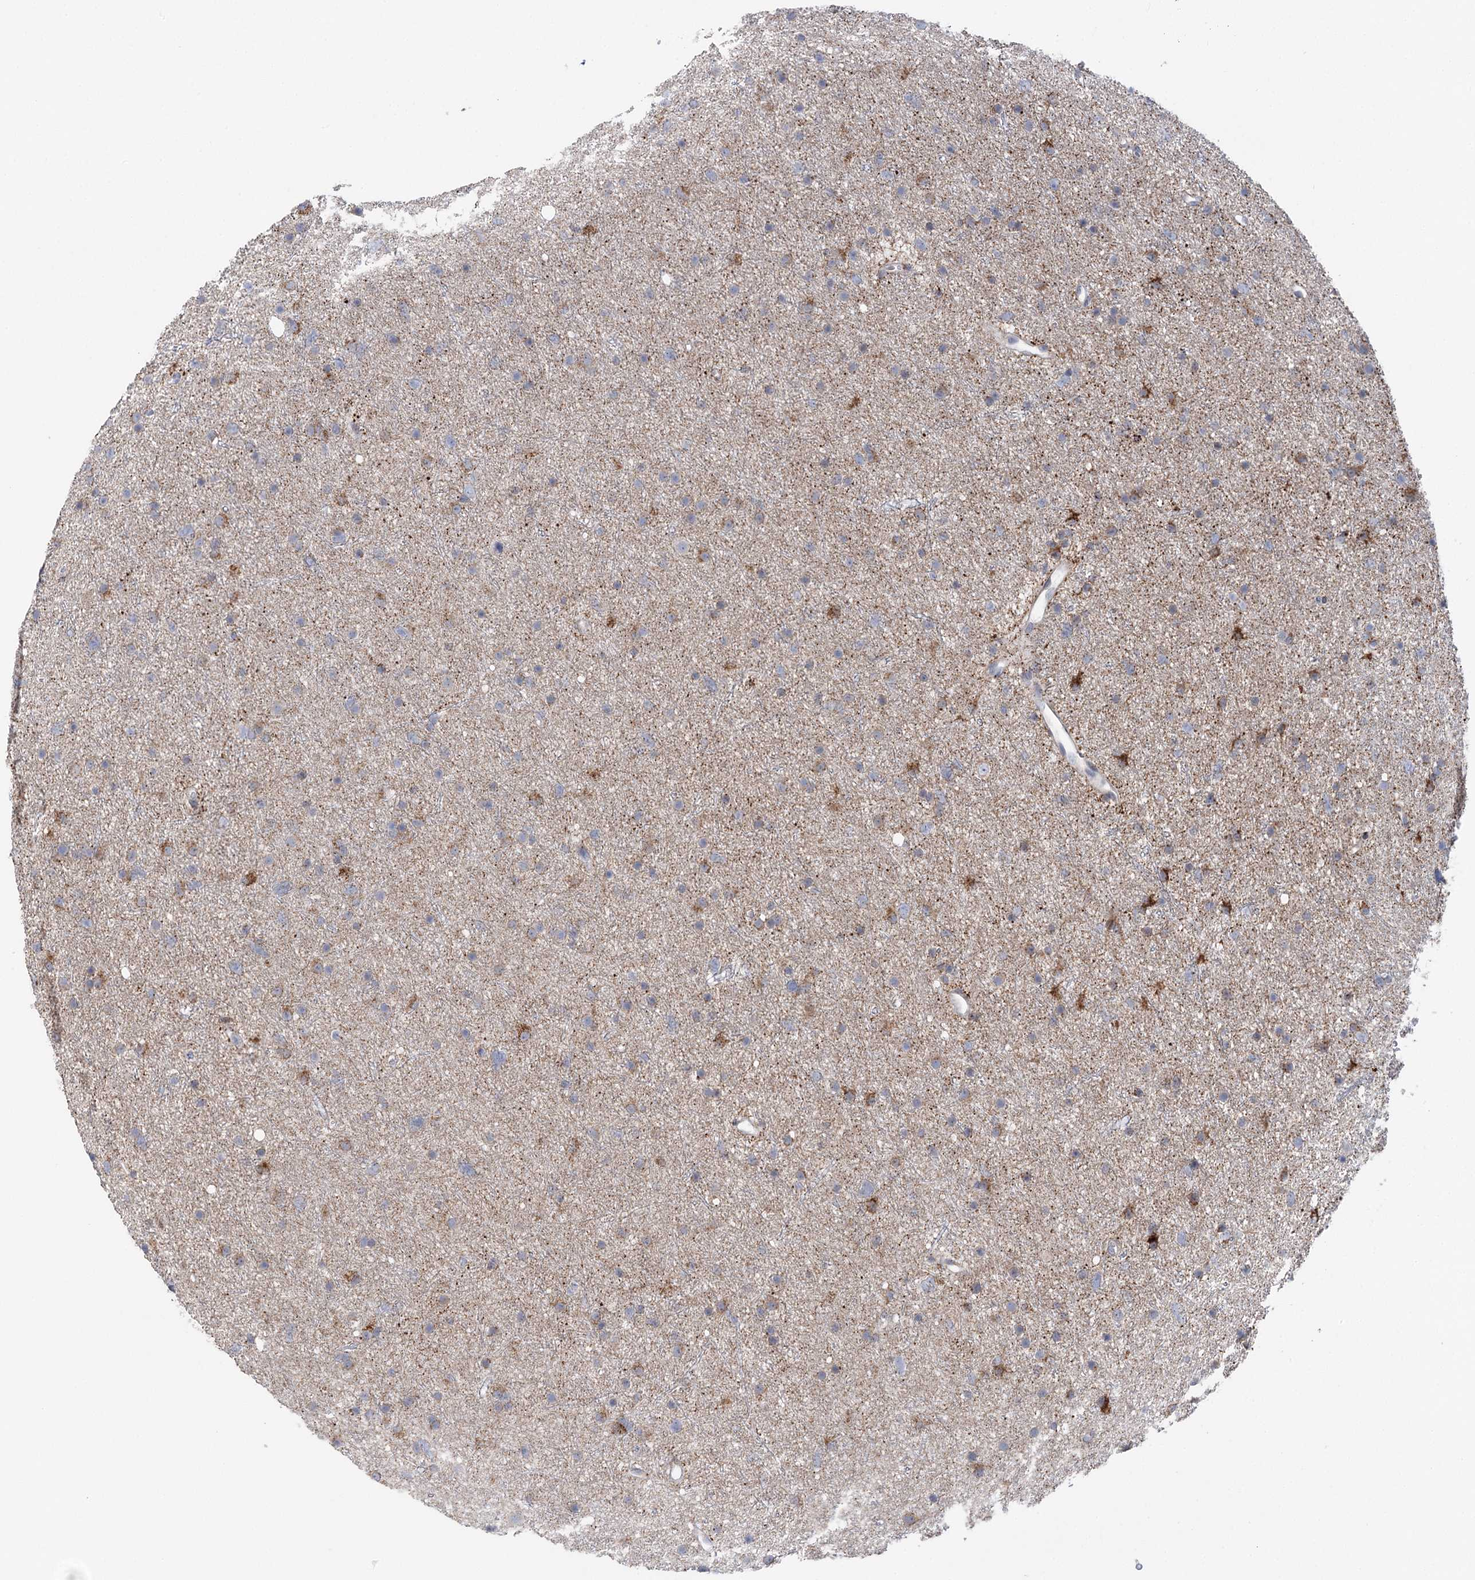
{"staining": {"intensity": "moderate", "quantity": "<25%", "location": "cytoplasmic/membranous"}, "tissue": "glioma", "cell_type": "Tumor cells", "image_type": "cancer", "snomed": [{"axis": "morphology", "description": "Glioma, malignant, Low grade"}, {"axis": "topography", "description": "Cerebral cortex"}], "caption": "This image exhibits immunohistochemistry (IHC) staining of human glioma, with low moderate cytoplasmic/membranous expression in about <25% of tumor cells.", "gene": "PTGR1", "patient": {"sex": "female", "age": 39}}